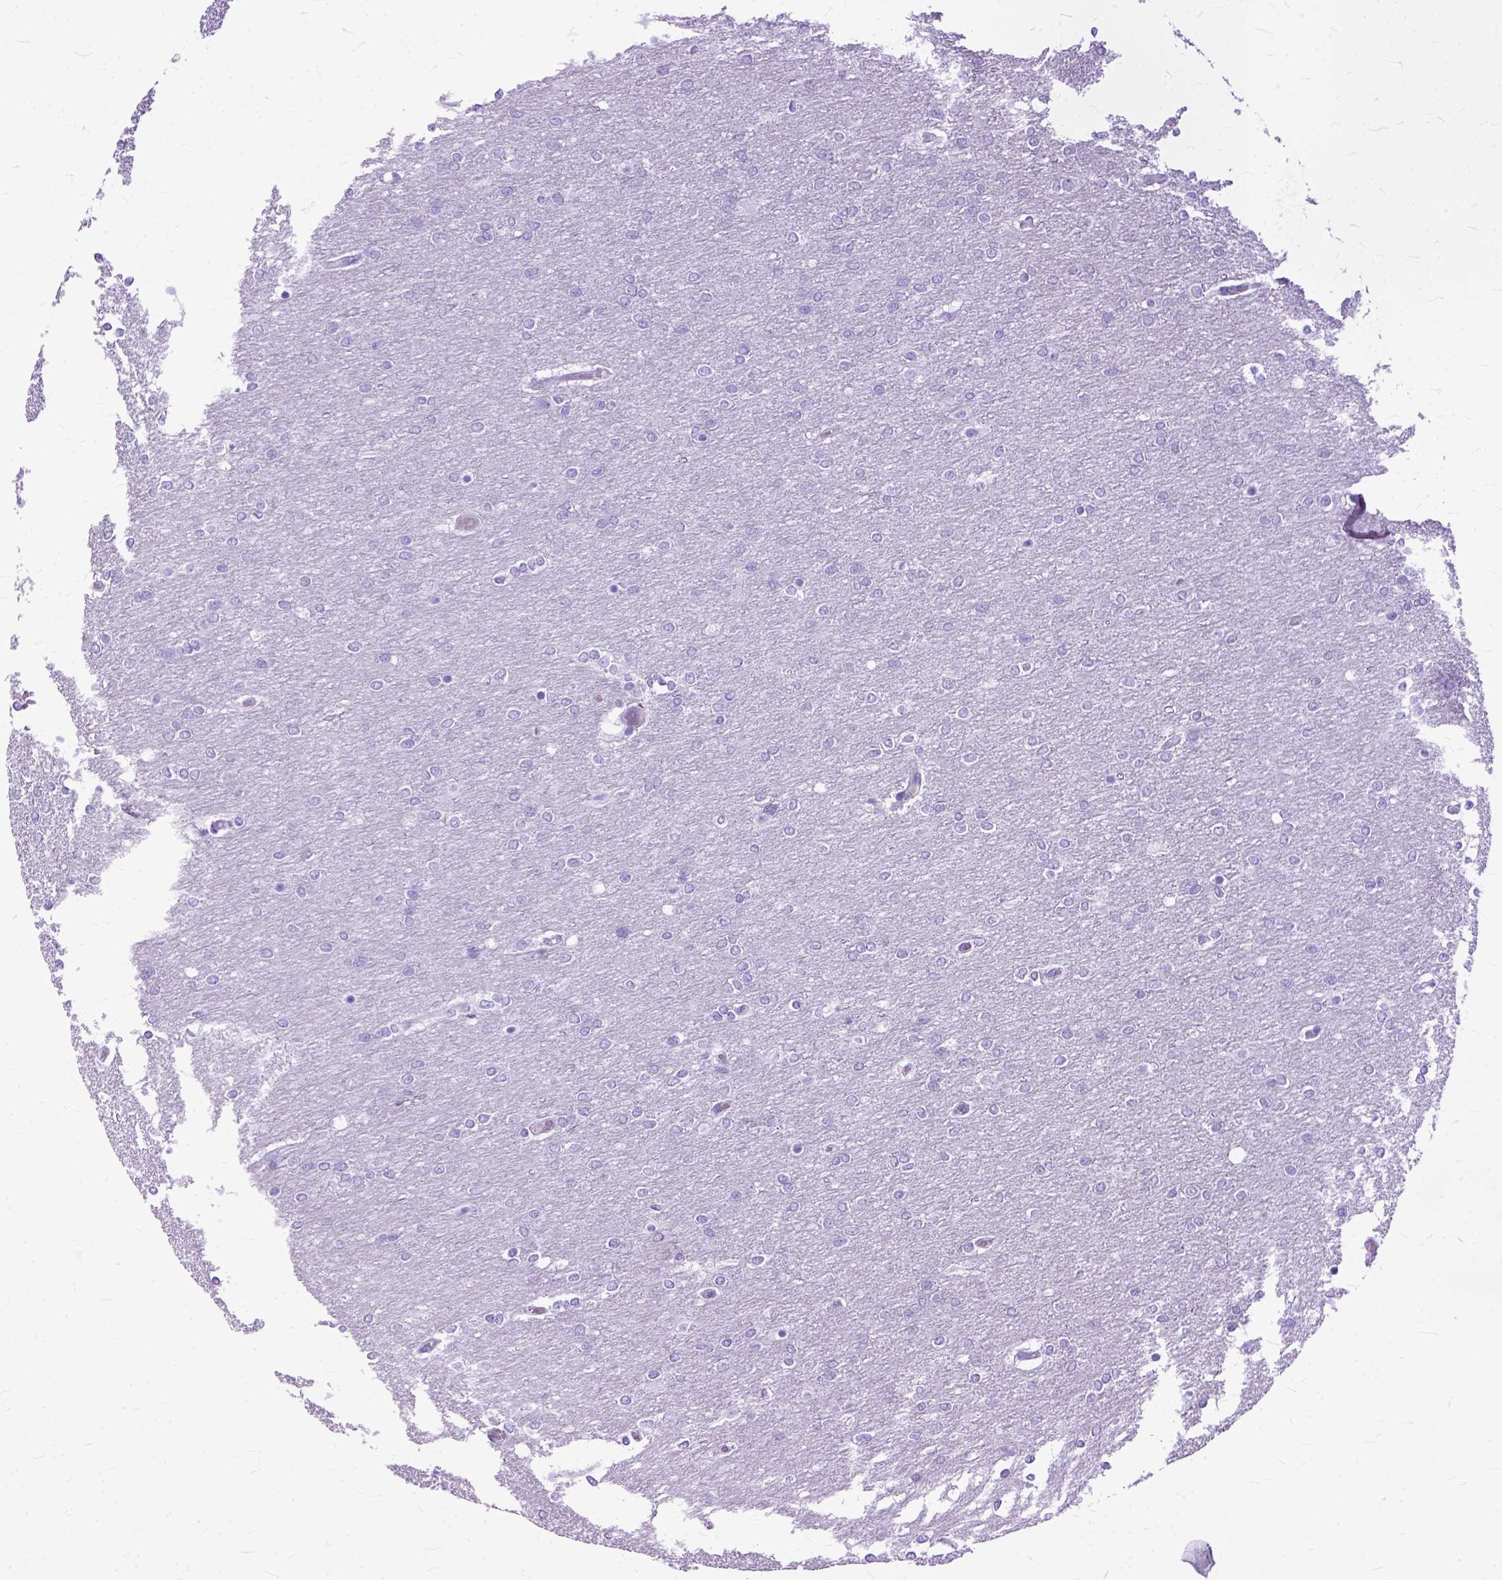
{"staining": {"intensity": "negative", "quantity": "none", "location": "none"}, "tissue": "glioma", "cell_type": "Tumor cells", "image_type": "cancer", "snomed": [{"axis": "morphology", "description": "Glioma, malignant, High grade"}, {"axis": "topography", "description": "Brain"}], "caption": "High magnification brightfield microscopy of high-grade glioma (malignant) stained with DAB (3,3'-diaminobenzidine) (brown) and counterstained with hematoxylin (blue): tumor cells show no significant expression.", "gene": "GNGT1", "patient": {"sex": "female", "age": 61}}